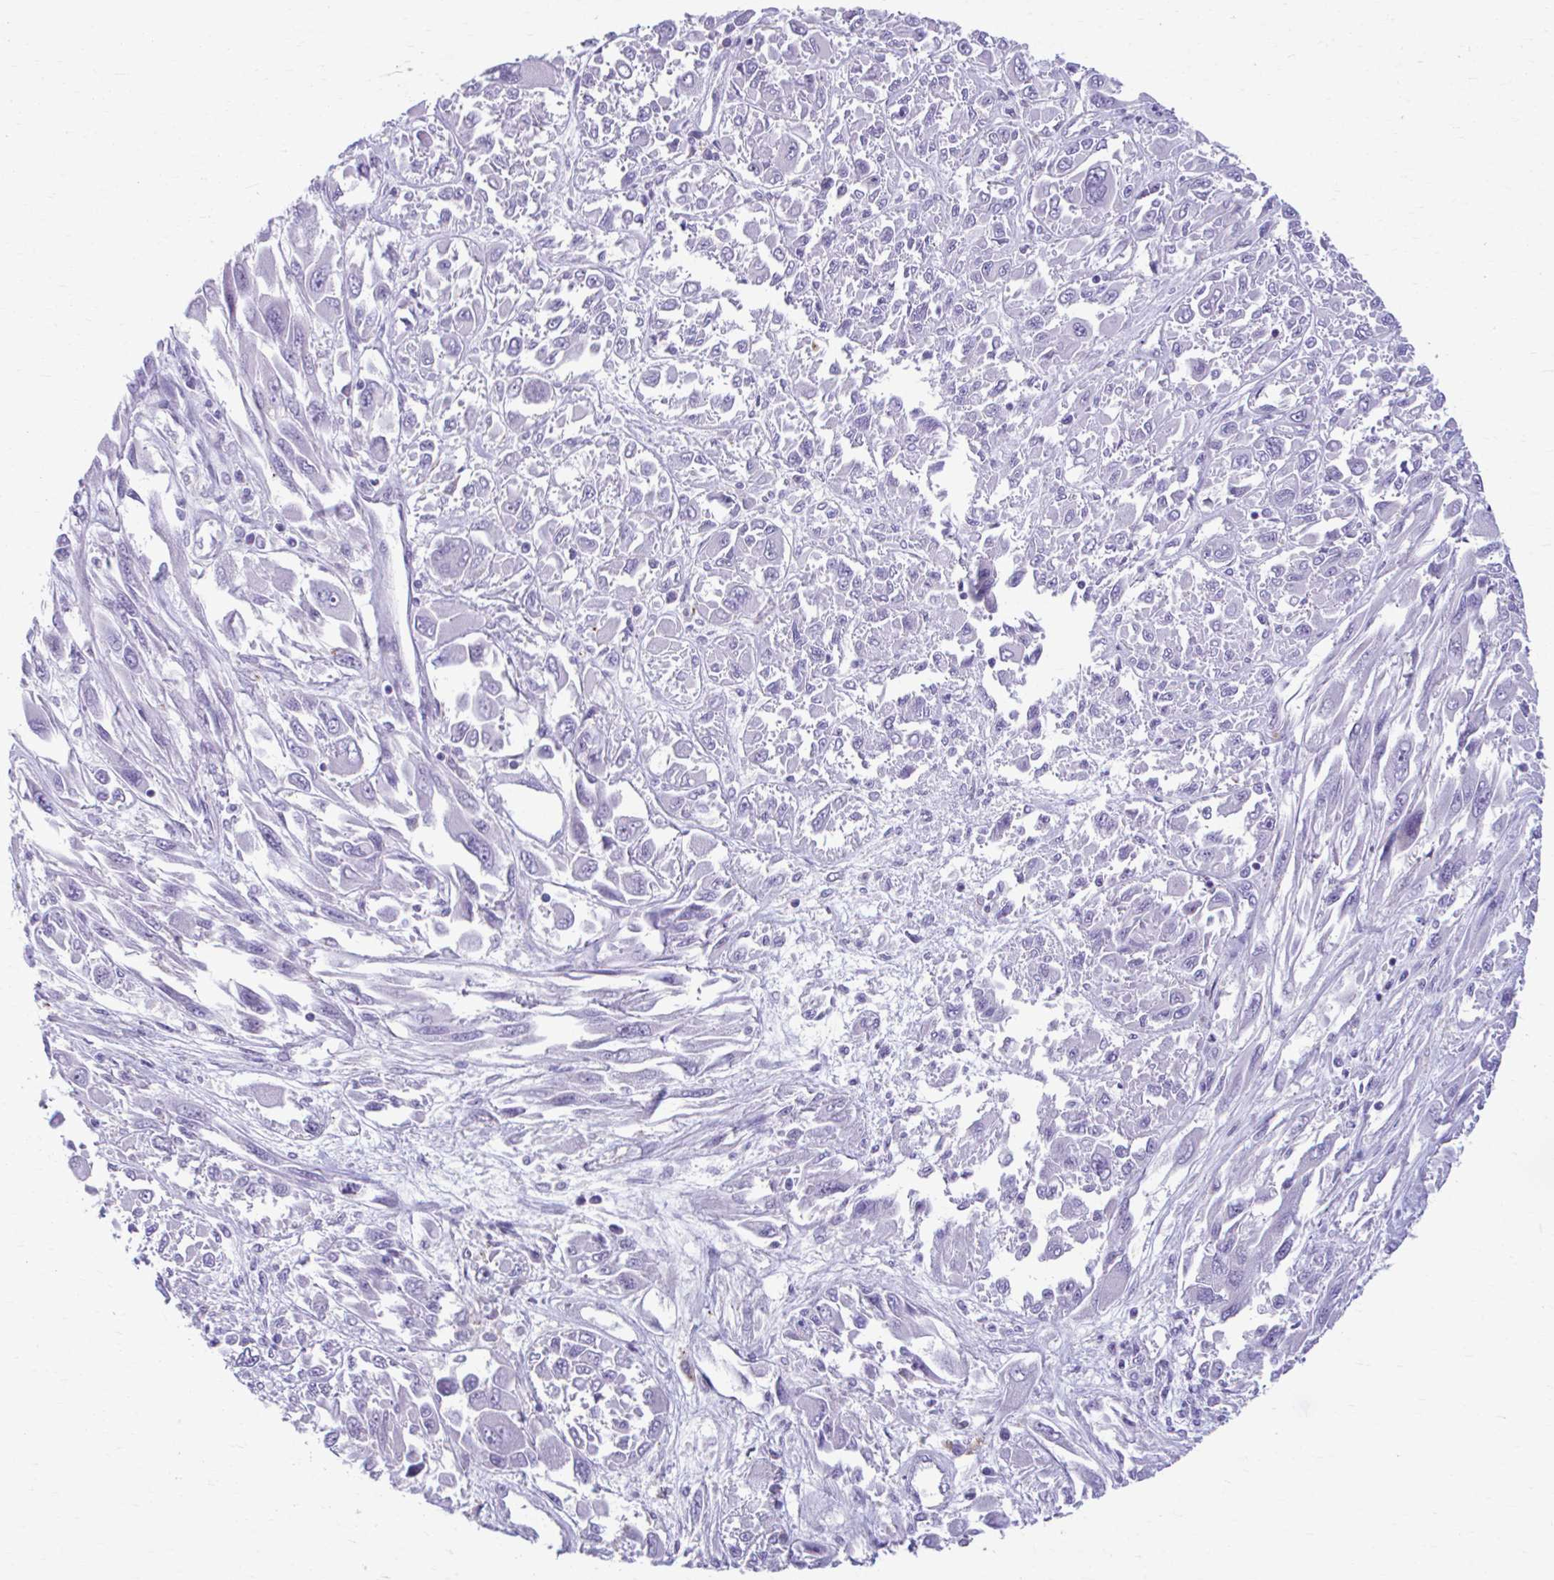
{"staining": {"intensity": "negative", "quantity": "none", "location": "none"}, "tissue": "melanoma", "cell_type": "Tumor cells", "image_type": "cancer", "snomed": [{"axis": "morphology", "description": "Malignant melanoma, NOS"}, {"axis": "topography", "description": "Skin"}], "caption": "A histopathology image of human malignant melanoma is negative for staining in tumor cells.", "gene": "C12orf71", "patient": {"sex": "female", "age": 91}}